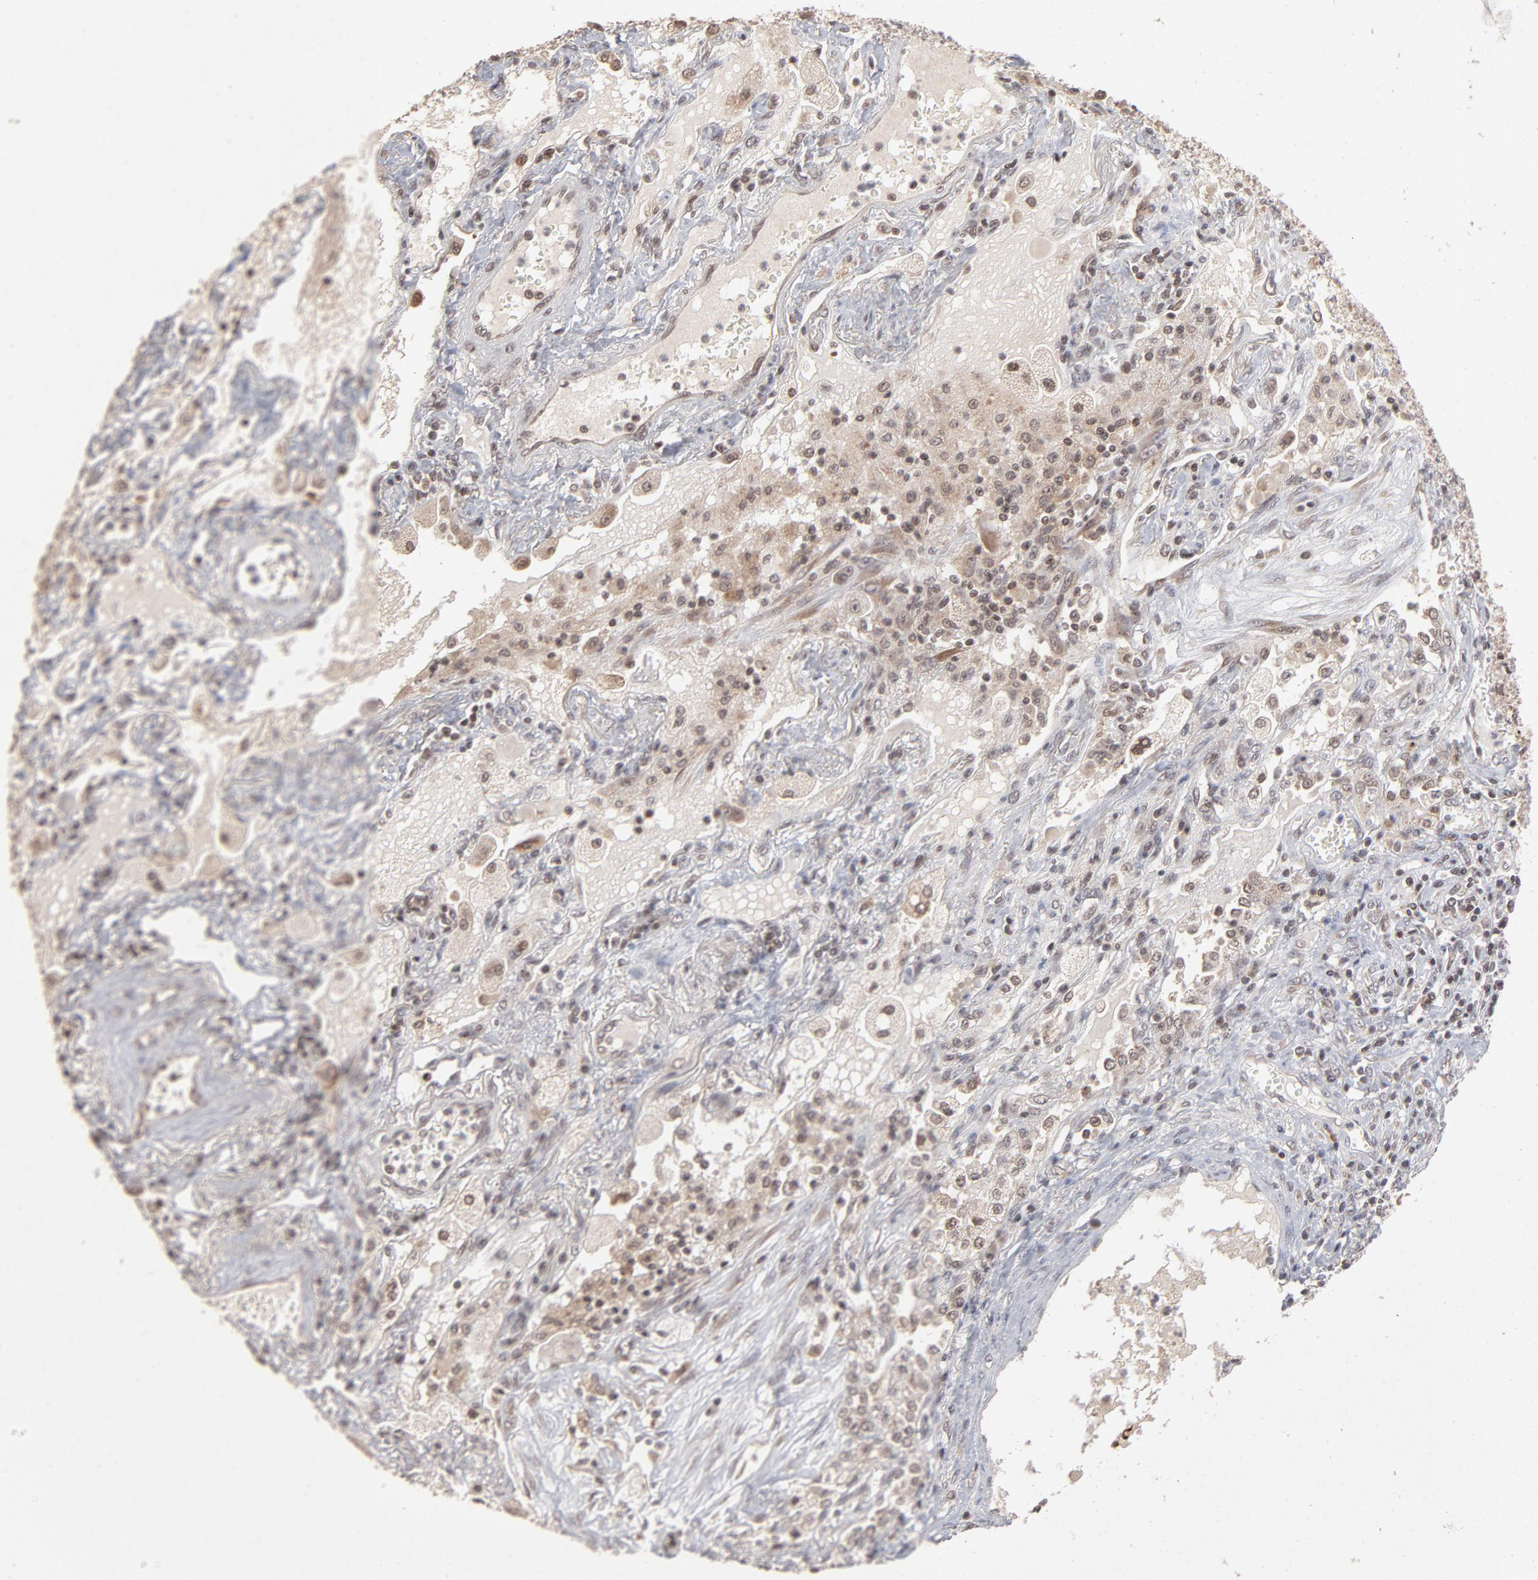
{"staining": {"intensity": "moderate", "quantity": ">75%", "location": "cytoplasmic/membranous,nuclear"}, "tissue": "lung cancer", "cell_type": "Tumor cells", "image_type": "cancer", "snomed": [{"axis": "morphology", "description": "Squamous cell carcinoma, NOS"}, {"axis": "topography", "description": "Lung"}], "caption": "Human squamous cell carcinoma (lung) stained with a protein marker exhibits moderate staining in tumor cells.", "gene": "ARIH1", "patient": {"sex": "female", "age": 76}}